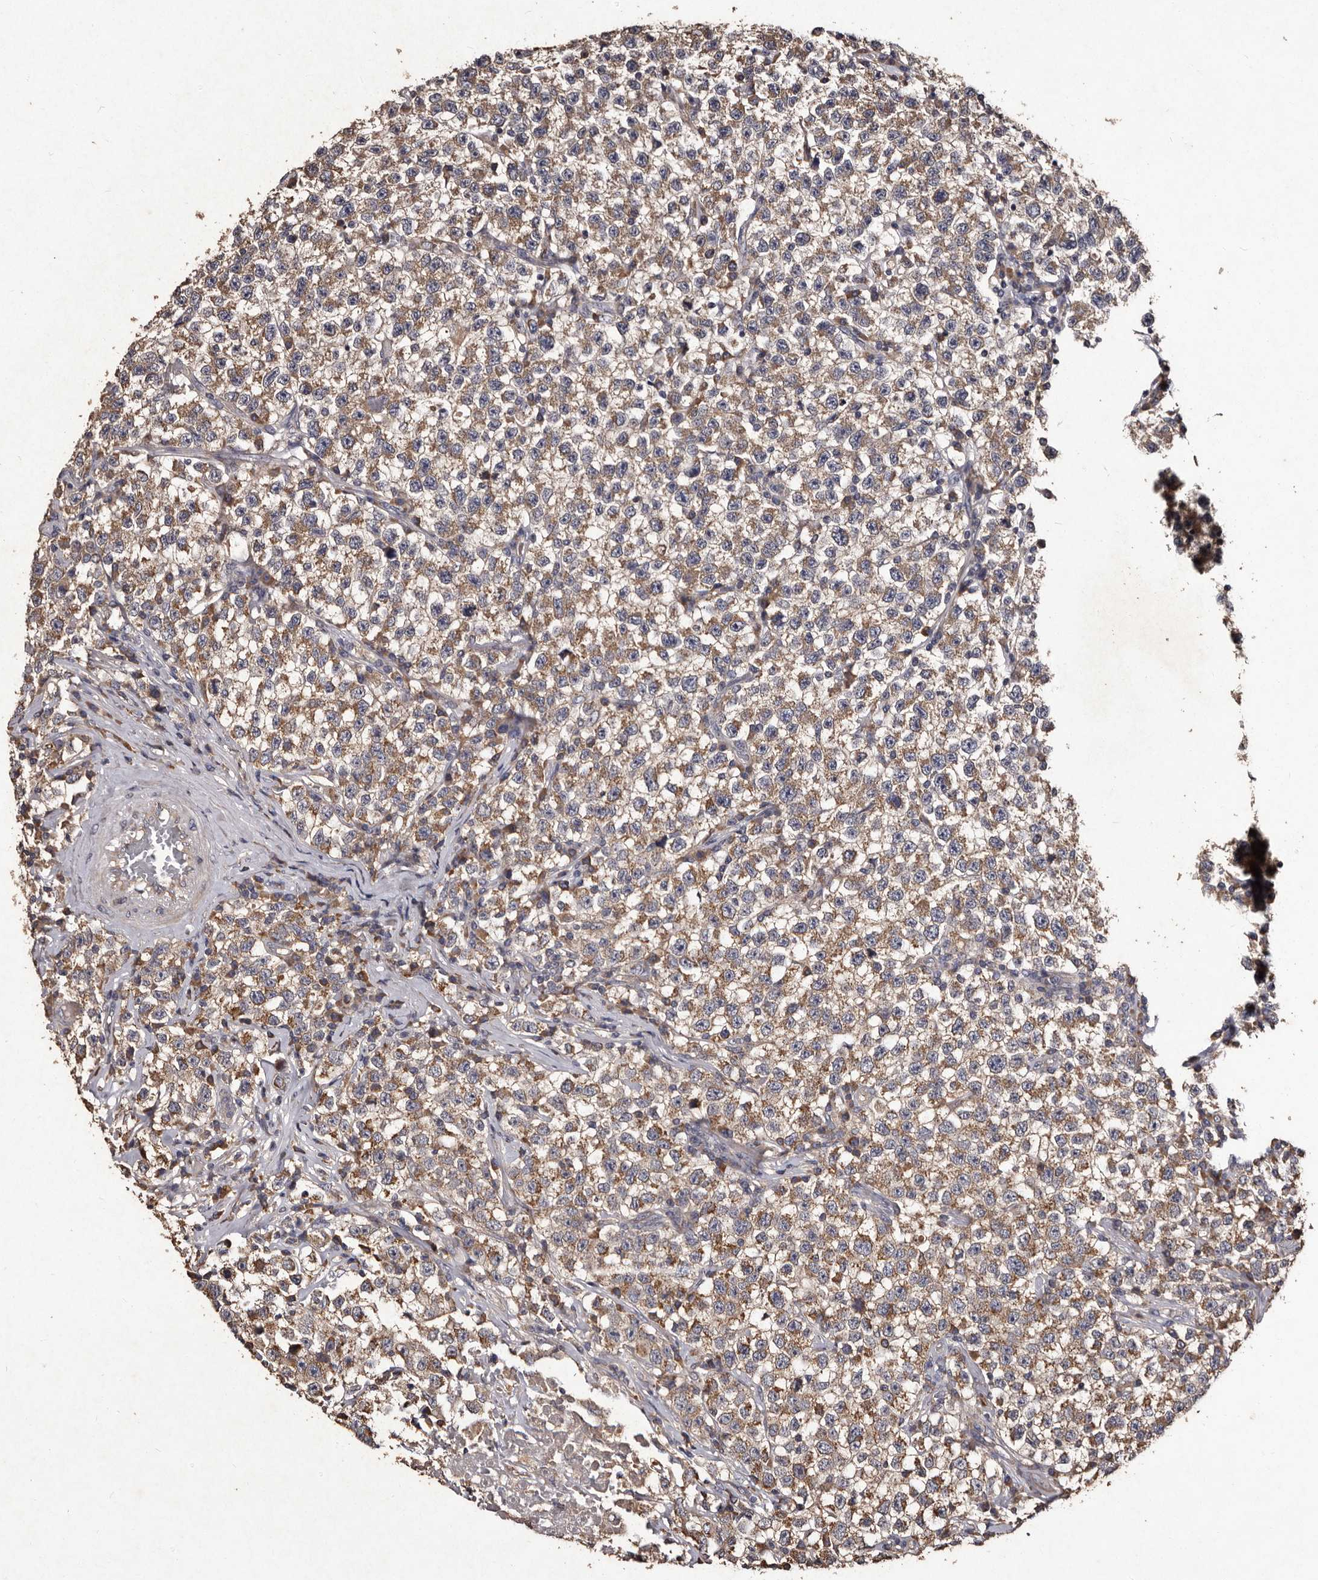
{"staining": {"intensity": "moderate", "quantity": "25%-75%", "location": "cytoplasmic/membranous"}, "tissue": "testis cancer", "cell_type": "Tumor cells", "image_type": "cancer", "snomed": [{"axis": "morphology", "description": "Seminoma, NOS"}, {"axis": "topography", "description": "Testis"}], "caption": "This photomicrograph exhibits testis cancer stained with immunohistochemistry to label a protein in brown. The cytoplasmic/membranous of tumor cells show moderate positivity for the protein. Nuclei are counter-stained blue.", "gene": "TFB1M", "patient": {"sex": "male", "age": 22}}